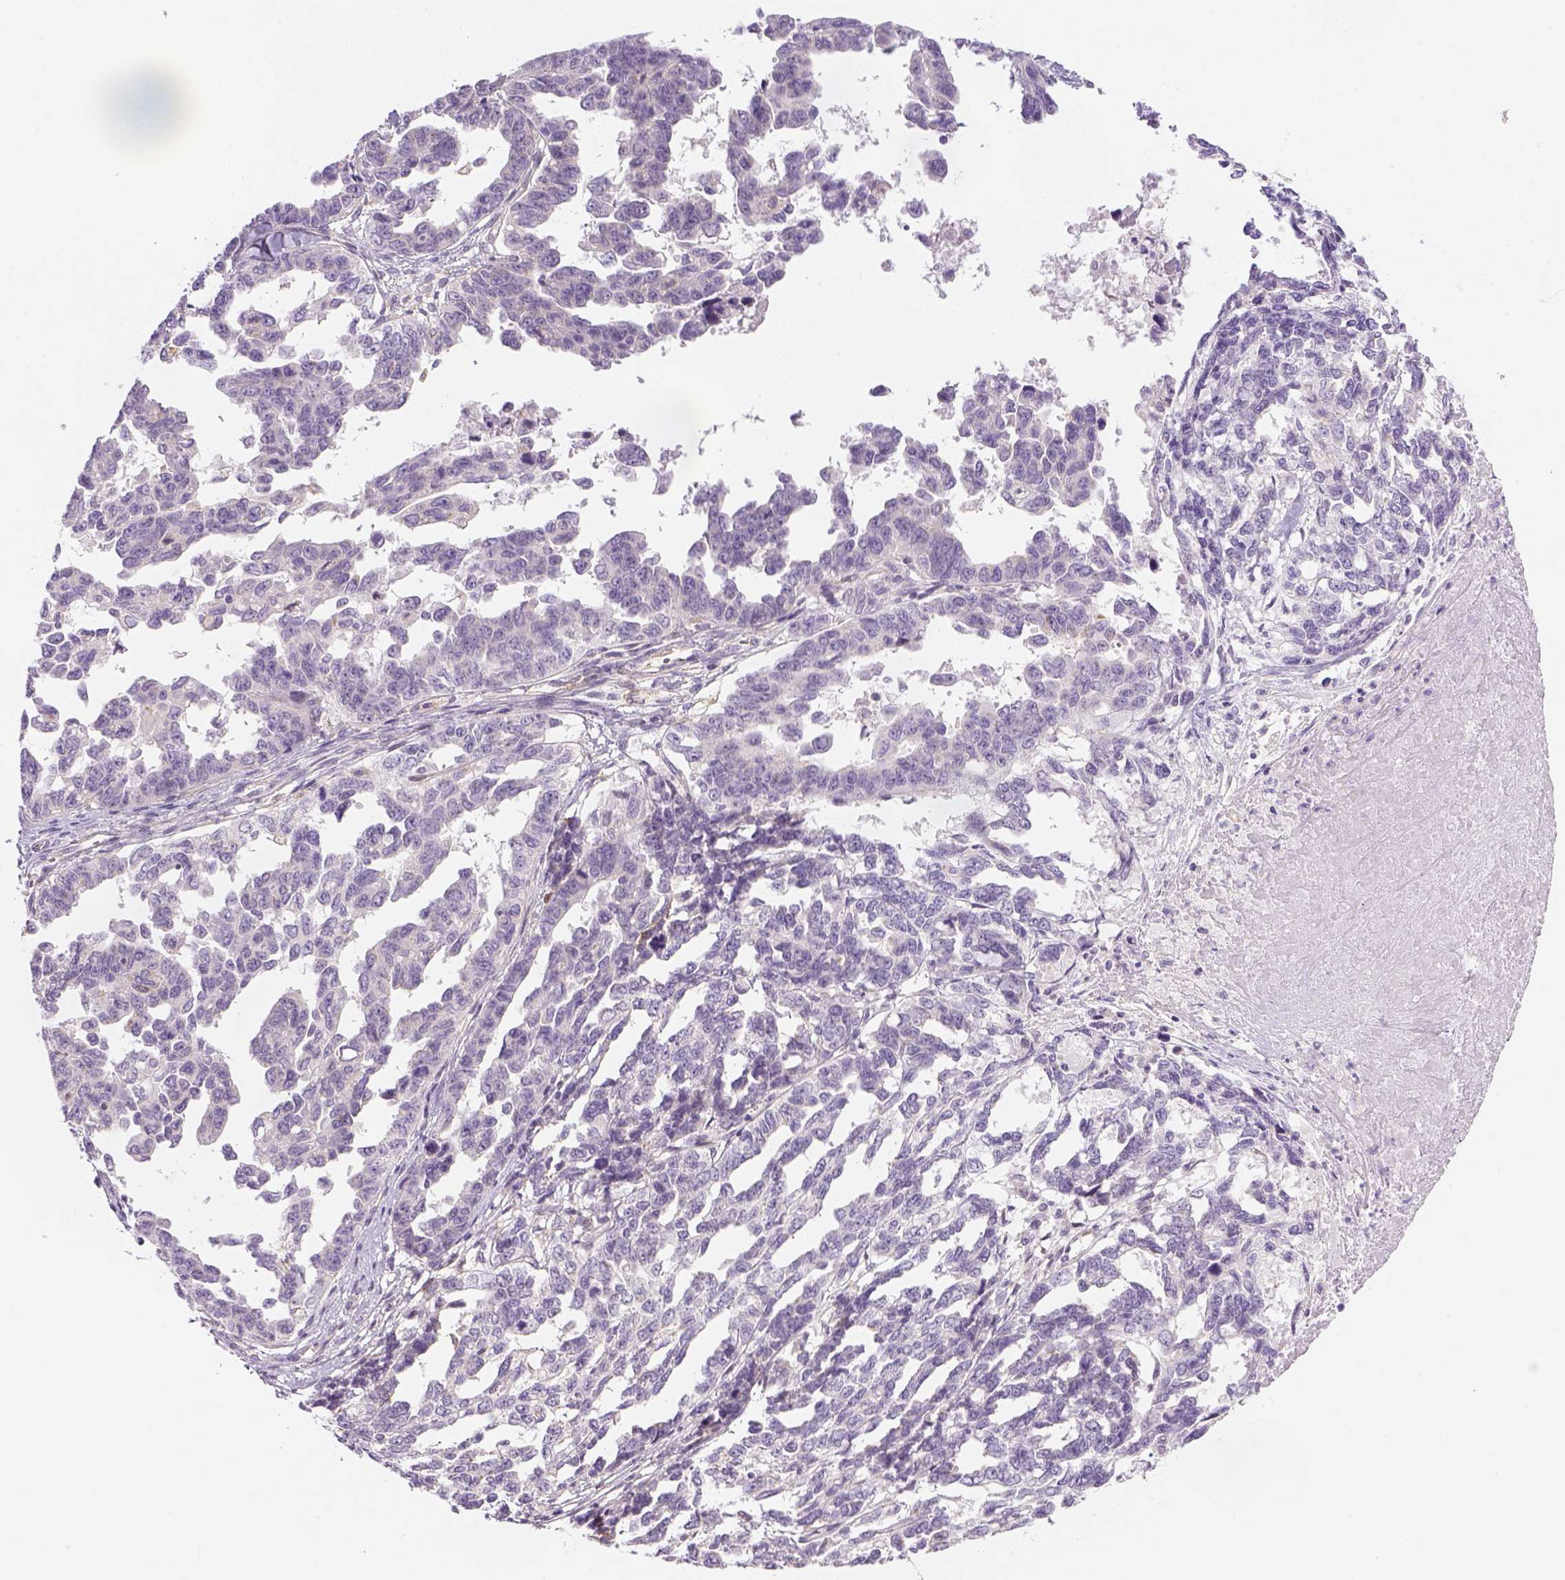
{"staining": {"intensity": "negative", "quantity": "none", "location": "none"}, "tissue": "ovarian cancer", "cell_type": "Tumor cells", "image_type": "cancer", "snomed": [{"axis": "morphology", "description": "Cystadenocarcinoma, serous, NOS"}, {"axis": "topography", "description": "Ovary"}], "caption": "This photomicrograph is of ovarian cancer (serous cystadenocarcinoma) stained with immunohistochemistry (IHC) to label a protein in brown with the nuclei are counter-stained blue. There is no expression in tumor cells. Brightfield microscopy of immunohistochemistry stained with DAB (3,3'-diaminobenzidine) (brown) and hematoxylin (blue), captured at high magnification.", "gene": "CACNB1", "patient": {"sex": "female", "age": 69}}